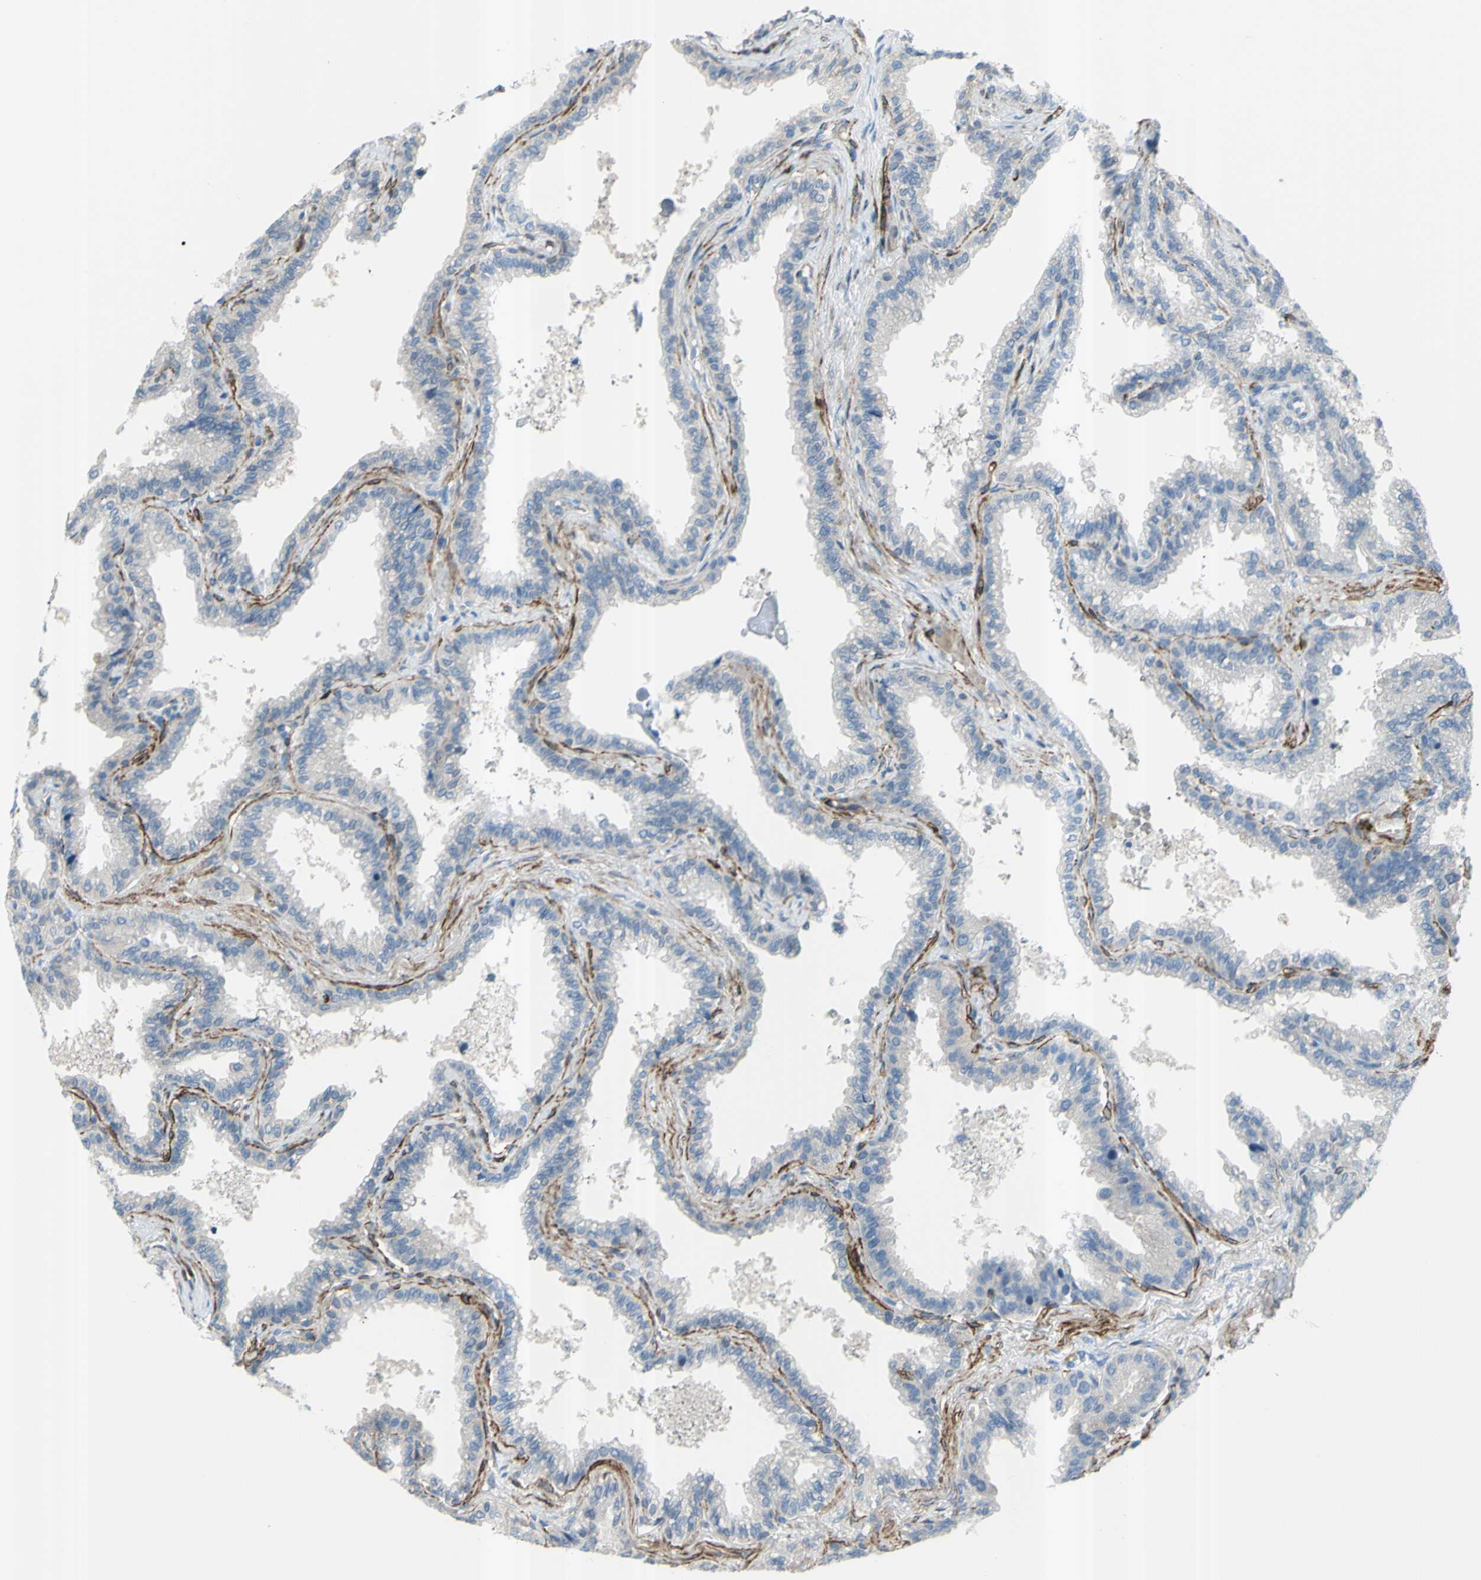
{"staining": {"intensity": "weak", "quantity": "<25%", "location": "cytoplasmic/membranous"}, "tissue": "seminal vesicle", "cell_type": "Glandular cells", "image_type": "normal", "snomed": [{"axis": "morphology", "description": "Normal tissue, NOS"}, {"axis": "topography", "description": "Seminal veicle"}], "caption": "Protein analysis of unremarkable seminal vesicle demonstrates no significant staining in glandular cells.", "gene": "PRRG2", "patient": {"sex": "male", "age": 46}}